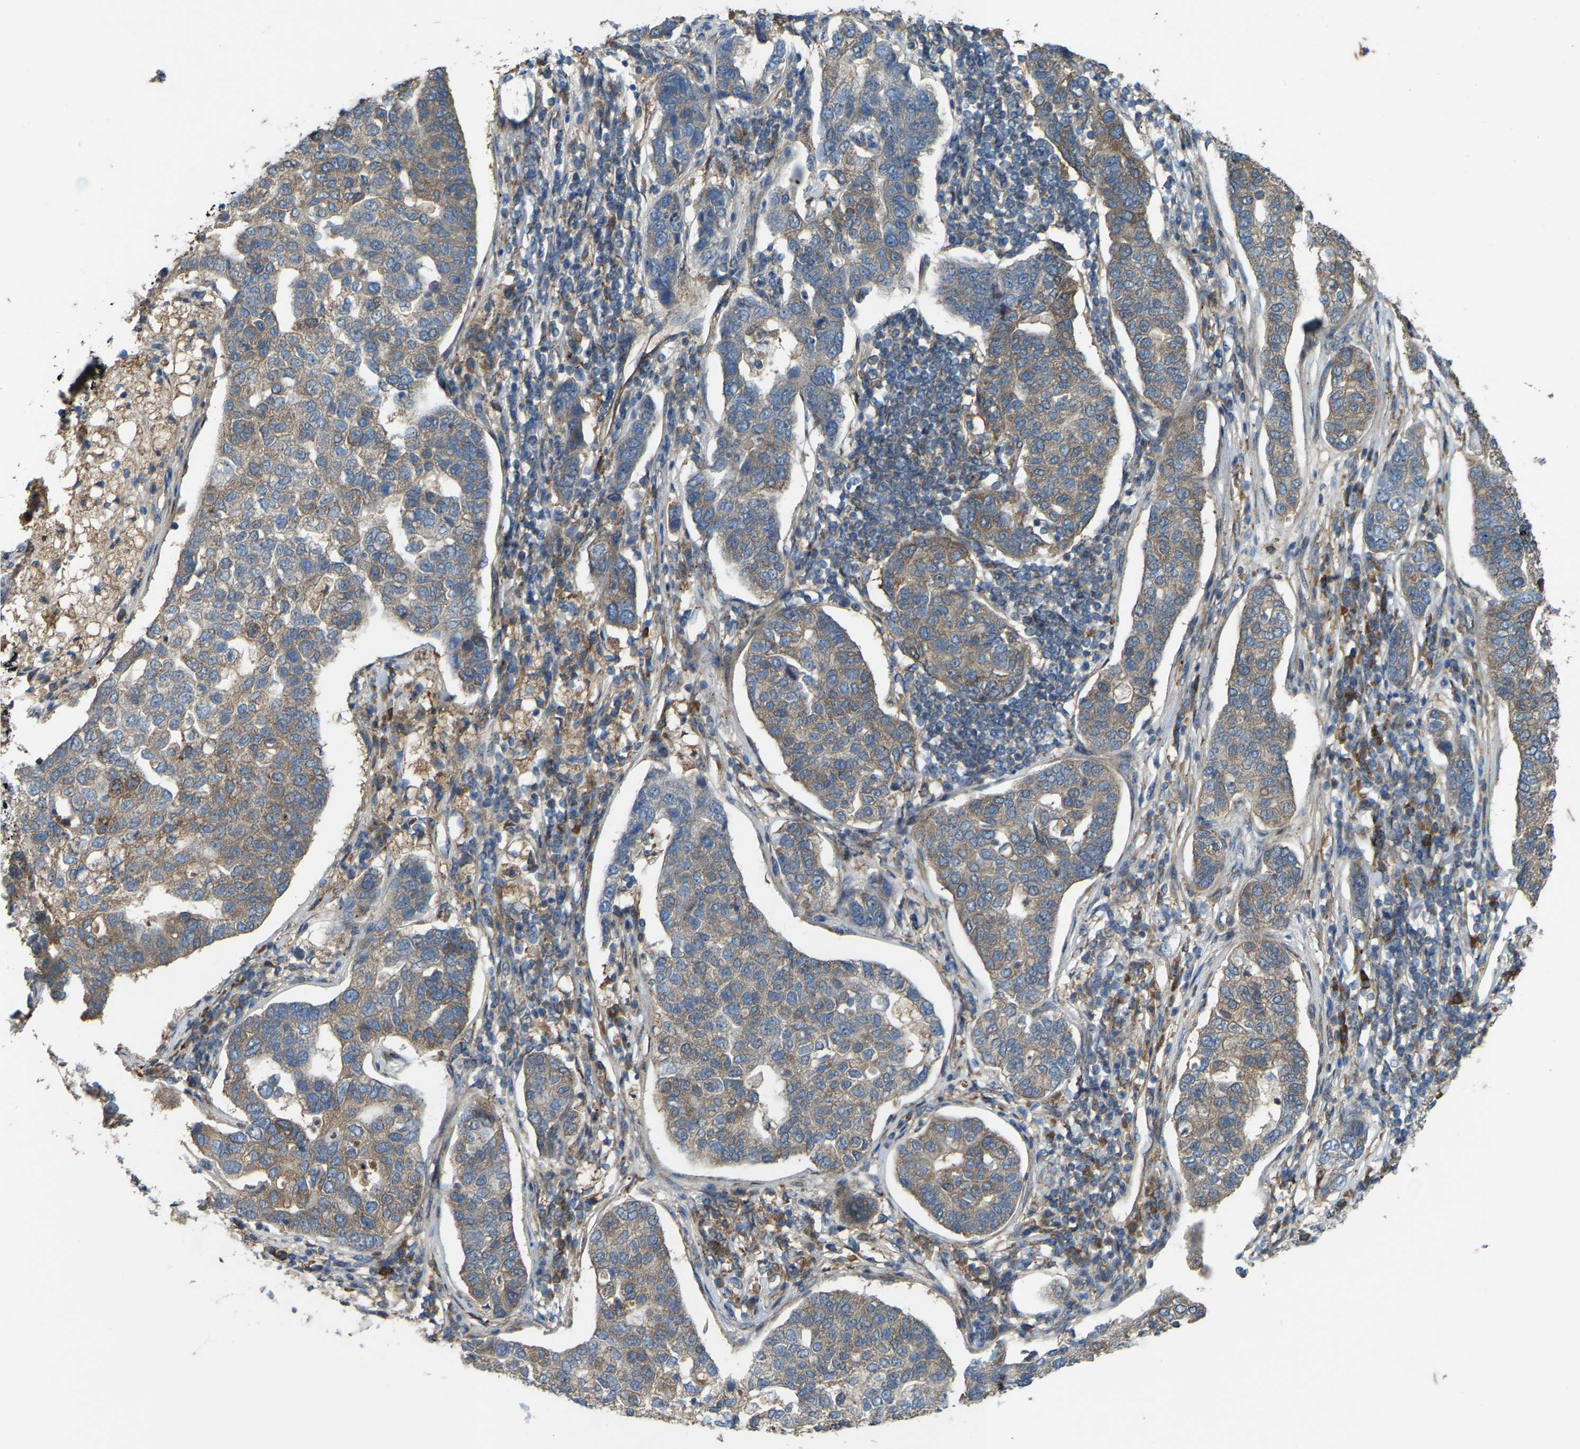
{"staining": {"intensity": "weak", "quantity": ">75%", "location": "cytoplasmic/membranous"}, "tissue": "pancreatic cancer", "cell_type": "Tumor cells", "image_type": "cancer", "snomed": [{"axis": "morphology", "description": "Adenocarcinoma, NOS"}, {"axis": "topography", "description": "Pancreas"}], "caption": "This image demonstrates pancreatic cancer (adenocarcinoma) stained with IHC to label a protein in brown. The cytoplasmic/membranous of tumor cells show weak positivity for the protein. Nuclei are counter-stained blue.", "gene": "LRRC72", "patient": {"sex": "female", "age": 61}}